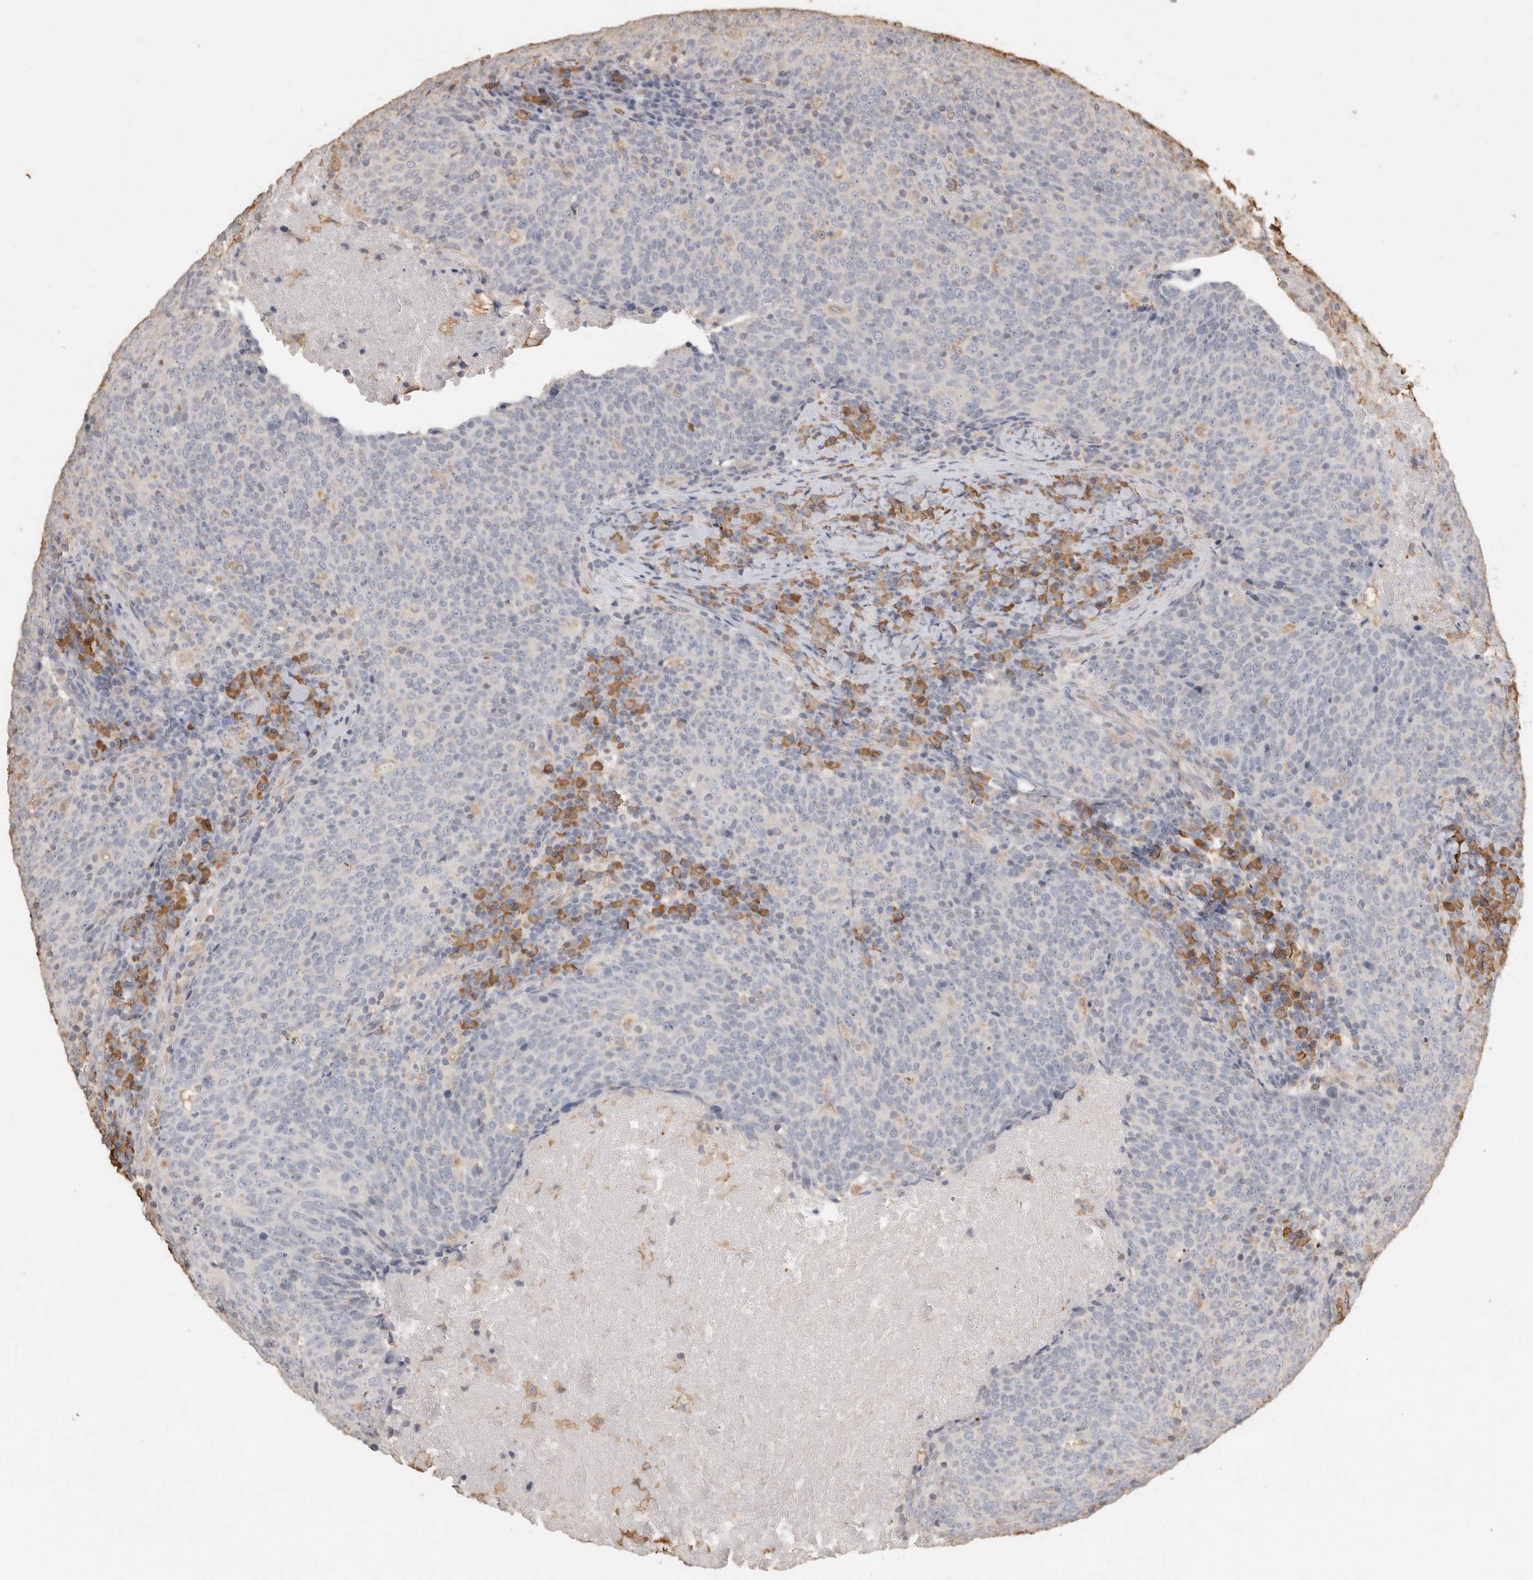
{"staining": {"intensity": "negative", "quantity": "none", "location": "none"}, "tissue": "head and neck cancer", "cell_type": "Tumor cells", "image_type": "cancer", "snomed": [{"axis": "morphology", "description": "Squamous cell carcinoma, NOS"}, {"axis": "morphology", "description": "Squamous cell carcinoma, metastatic, NOS"}, {"axis": "topography", "description": "Lymph node"}, {"axis": "topography", "description": "Head-Neck"}], "caption": "Immunohistochemistry of human head and neck metastatic squamous cell carcinoma displays no positivity in tumor cells. (DAB immunohistochemistry visualized using brightfield microscopy, high magnification).", "gene": "REPS2", "patient": {"sex": "male", "age": 62}}